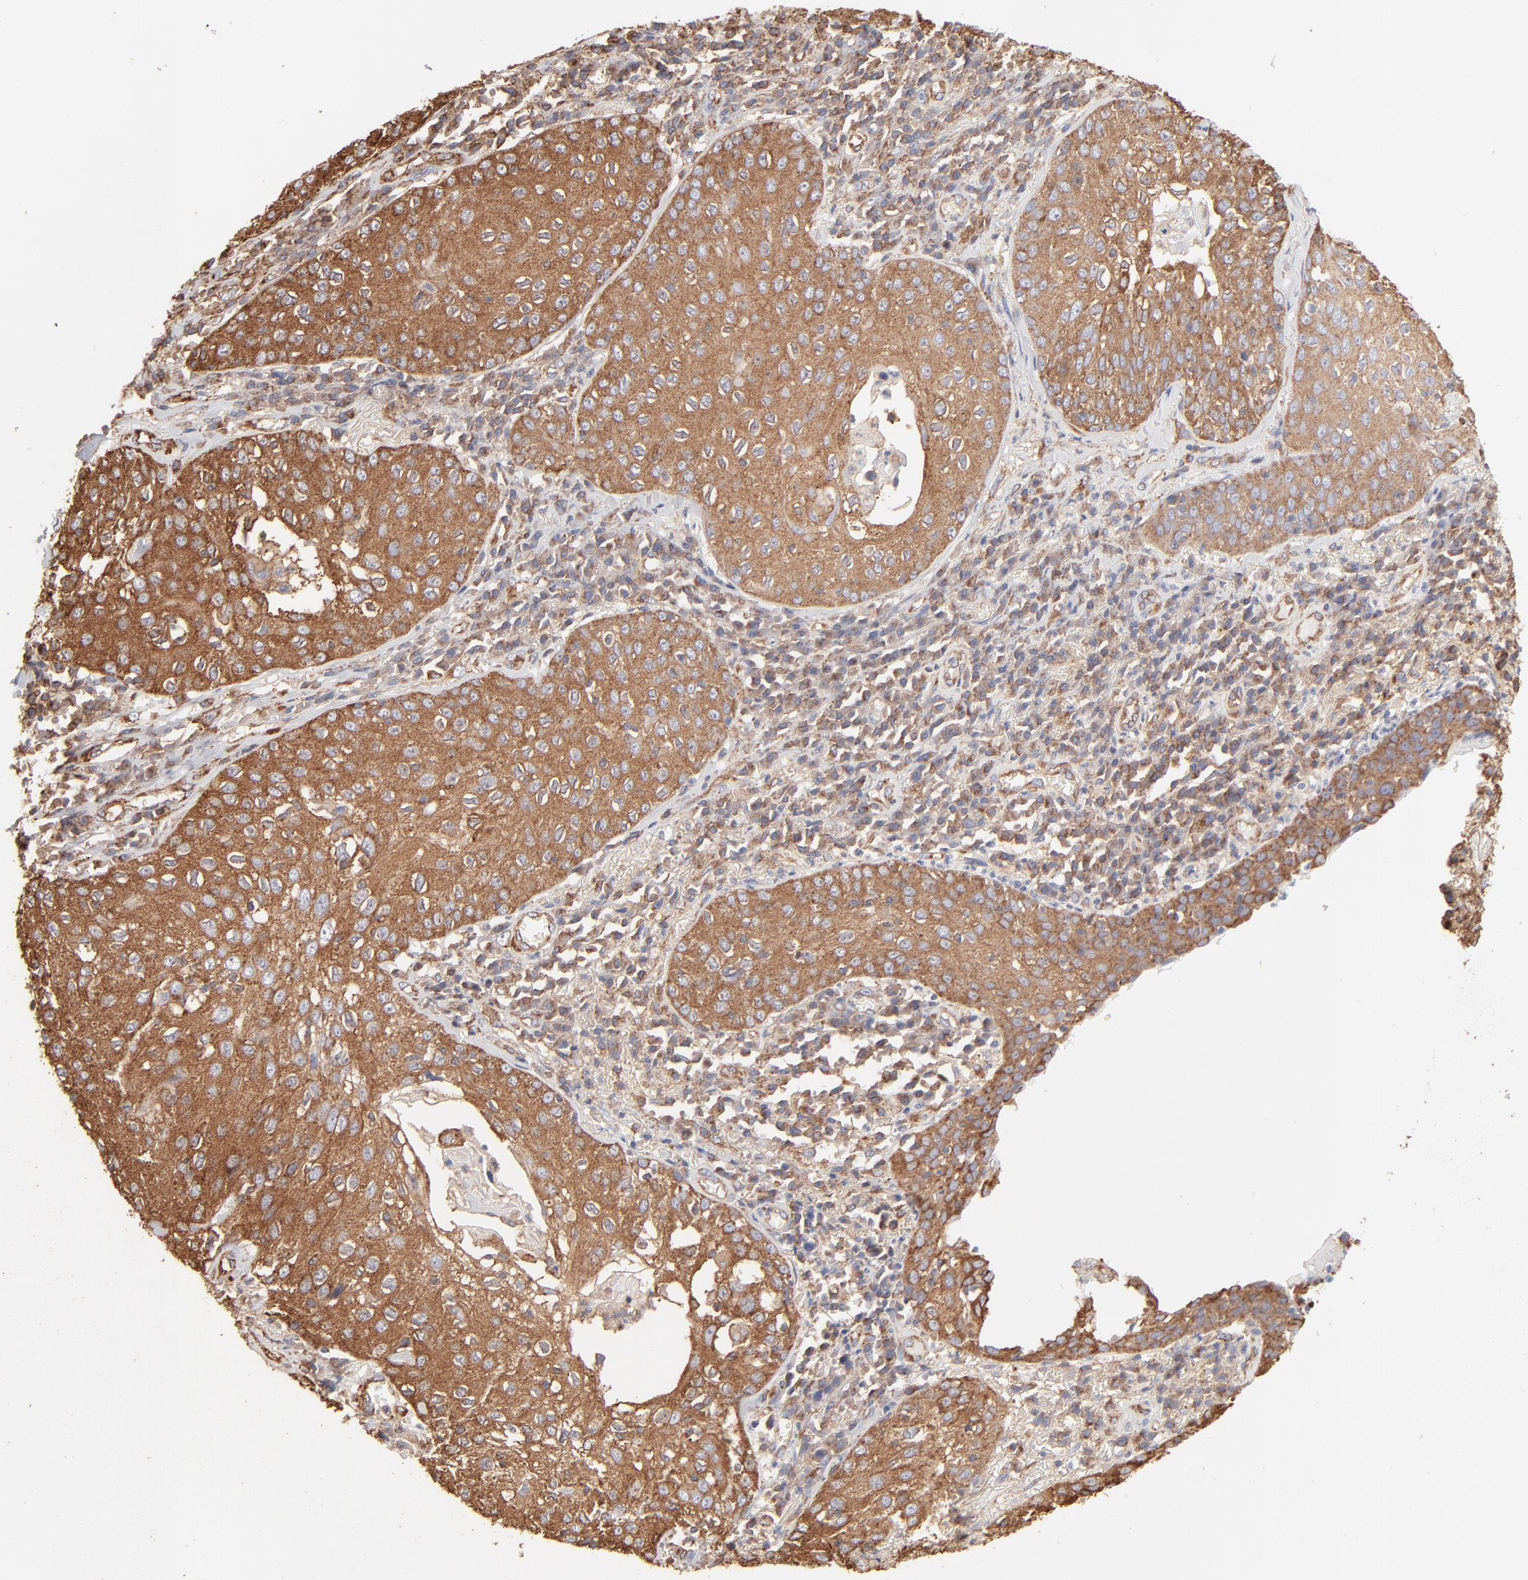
{"staining": {"intensity": "moderate", "quantity": ">75%", "location": "cytoplasmic/membranous"}, "tissue": "skin cancer", "cell_type": "Tumor cells", "image_type": "cancer", "snomed": [{"axis": "morphology", "description": "Squamous cell carcinoma, NOS"}, {"axis": "topography", "description": "Skin"}], "caption": "High-power microscopy captured an immunohistochemistry (IHC) histopathology image of skin cancer (squamous cell carcinoma), revealing moderate cytoplasmic/membranous expression in approximately >75% of tumor cells.", "gene": "CLTB", "patient": {"sex": "male", "age": 65}}